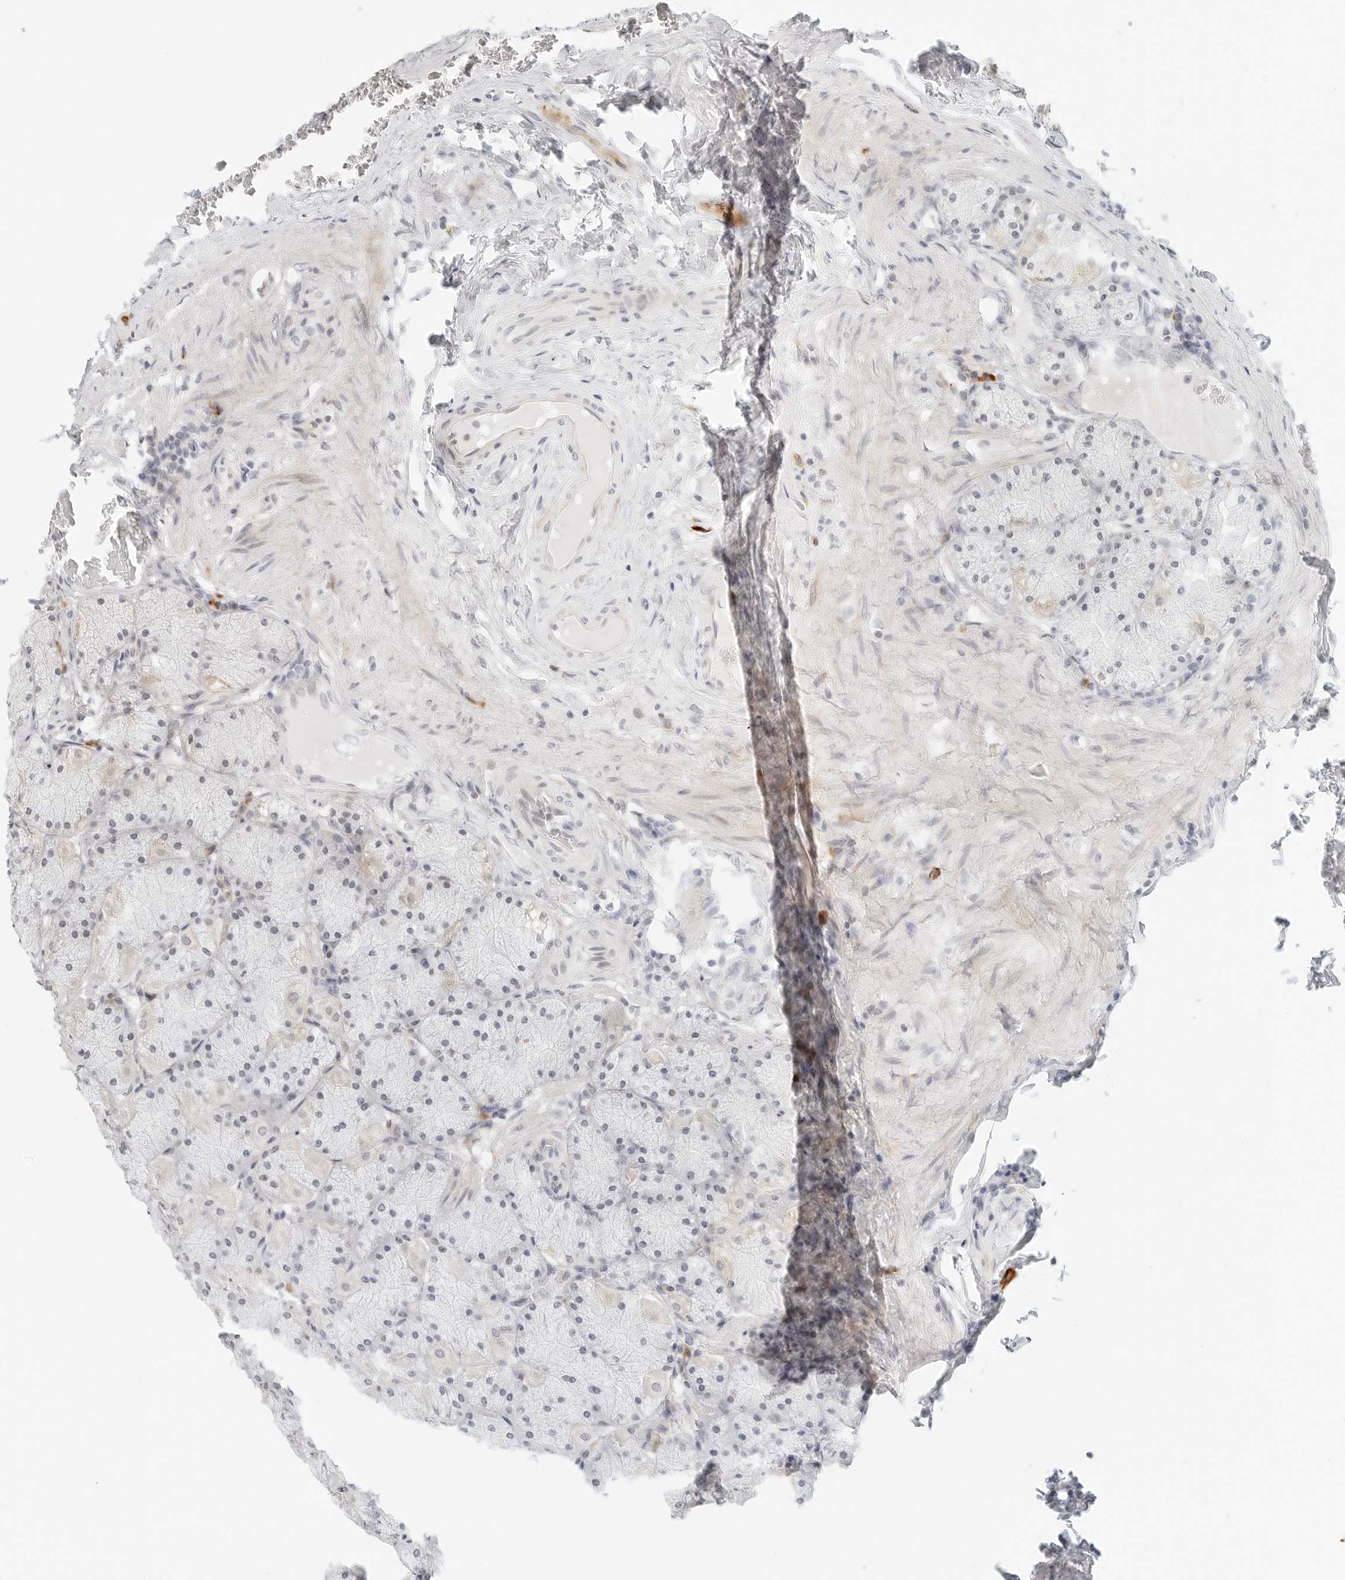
{"staining": {"intensity": "moderate", "quantity": "<25%", "location": "cytoplasmic/membranous,nuclear"}, "tissue": "stomach", "cell_type": "Glandular cells", "image_type": "normal", "snomed": [{"axis": "morphology", "description": "Normal tissue, NOS"}, {"axis": "topography", "description": "Stomach, upper"}], "caption": "Stomach stained with immunohistochemistry (IHC) demonstrates moderate cytoplasmic/membranous,nuclear expression in approximately <25% of glandular cells.", "gene": "PARP10", "patient": {"sex": "female", "age": 56}}